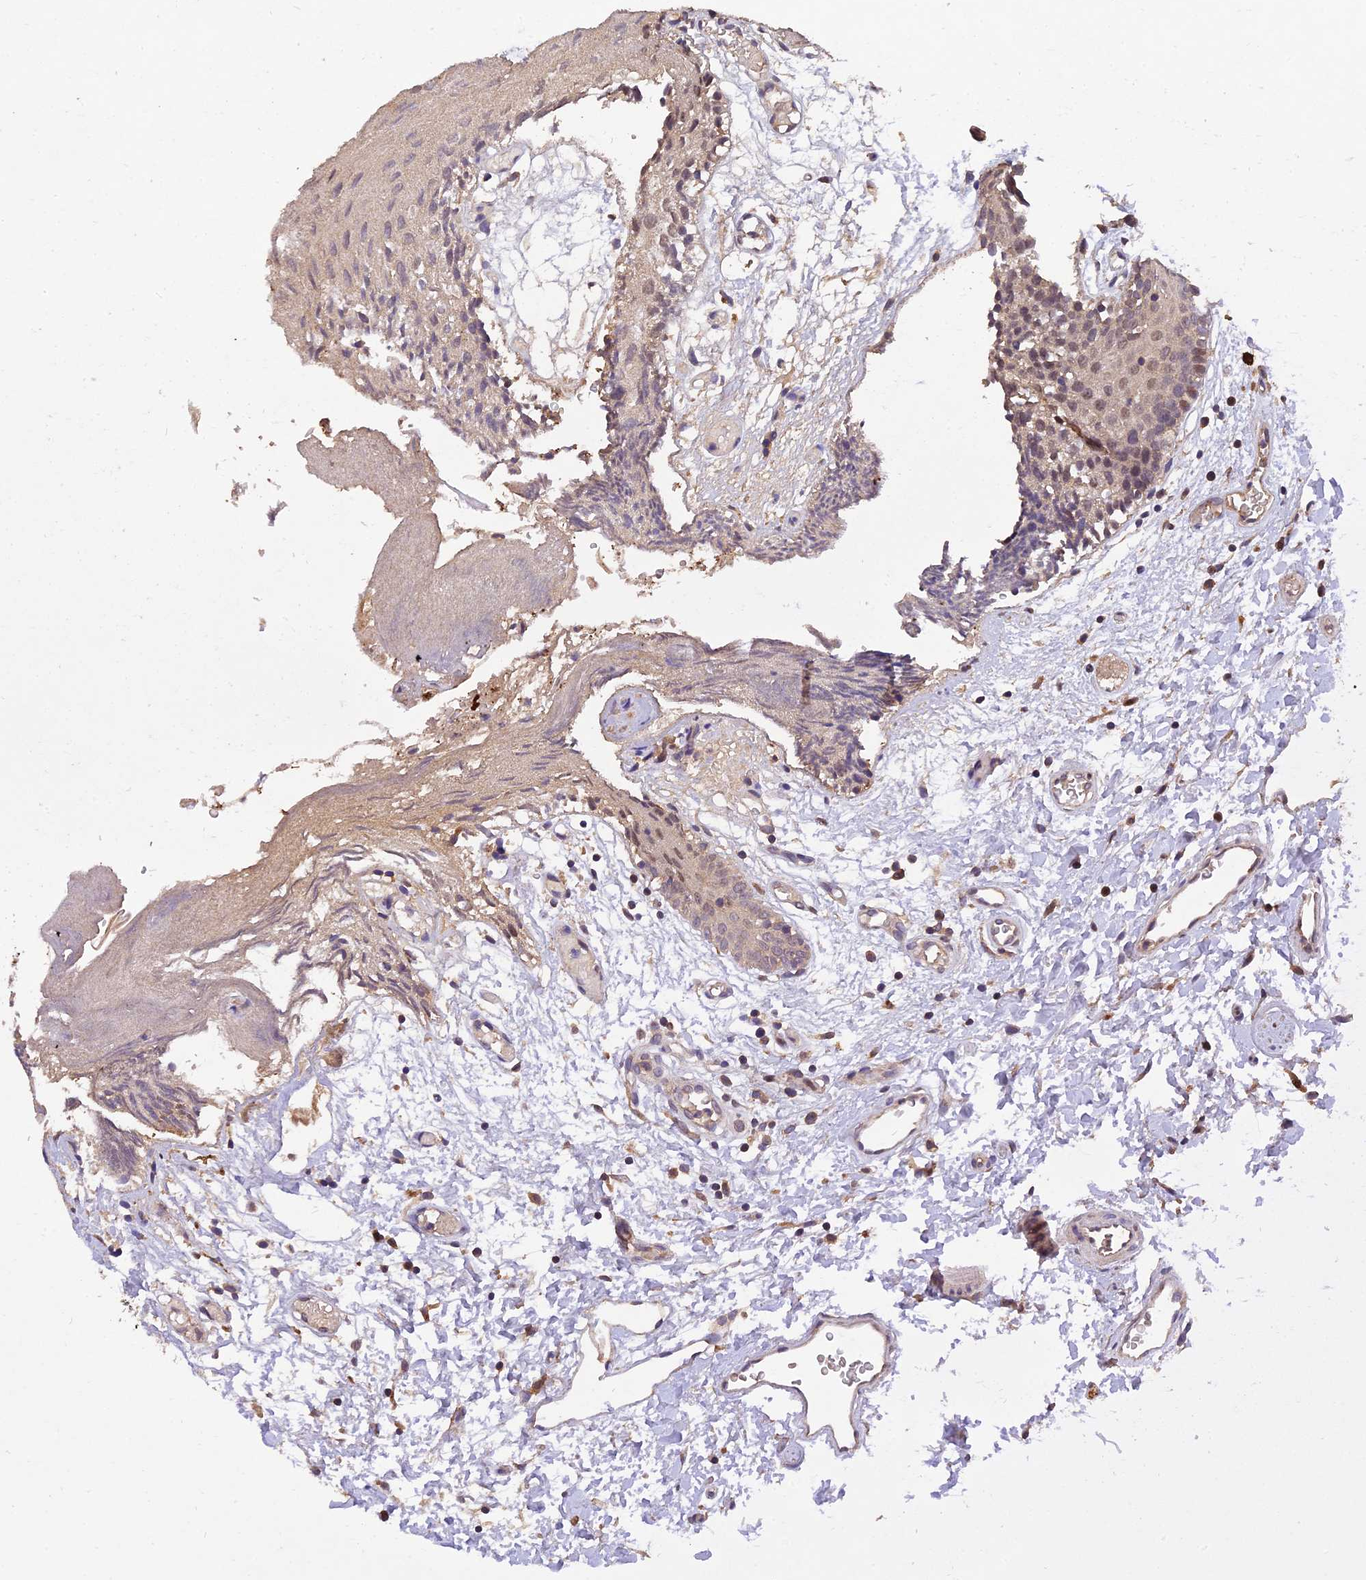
{"staining": {"intensity": "weak", "quantity": "25%-75%", "location": "nuclear"}, "tissue": "oral mucosa", "cell_type": "Squamous epithelial cells", "image_type": "normal", "snomed": [{"axis": "morphology", "description": "Normal tissue, NOS"}, {"axis": "topography", "description": "Skeletal muscle"}, {"axis": "topography", "description": "Oral tissue"}, {"axis": "topography", "description": "Salivary gland"}, {"axis": "topography", "description": "Peripheral nerve tissue"}], "caption": "Oral mucosa stained with DAB immunohistochemistry demonstrates low levels of weak nuclear staining in approximately 25%-75% of squamous epithelial cells.", "gene": "DENND5B", "patient": {"sex": "male", "age": 54}}